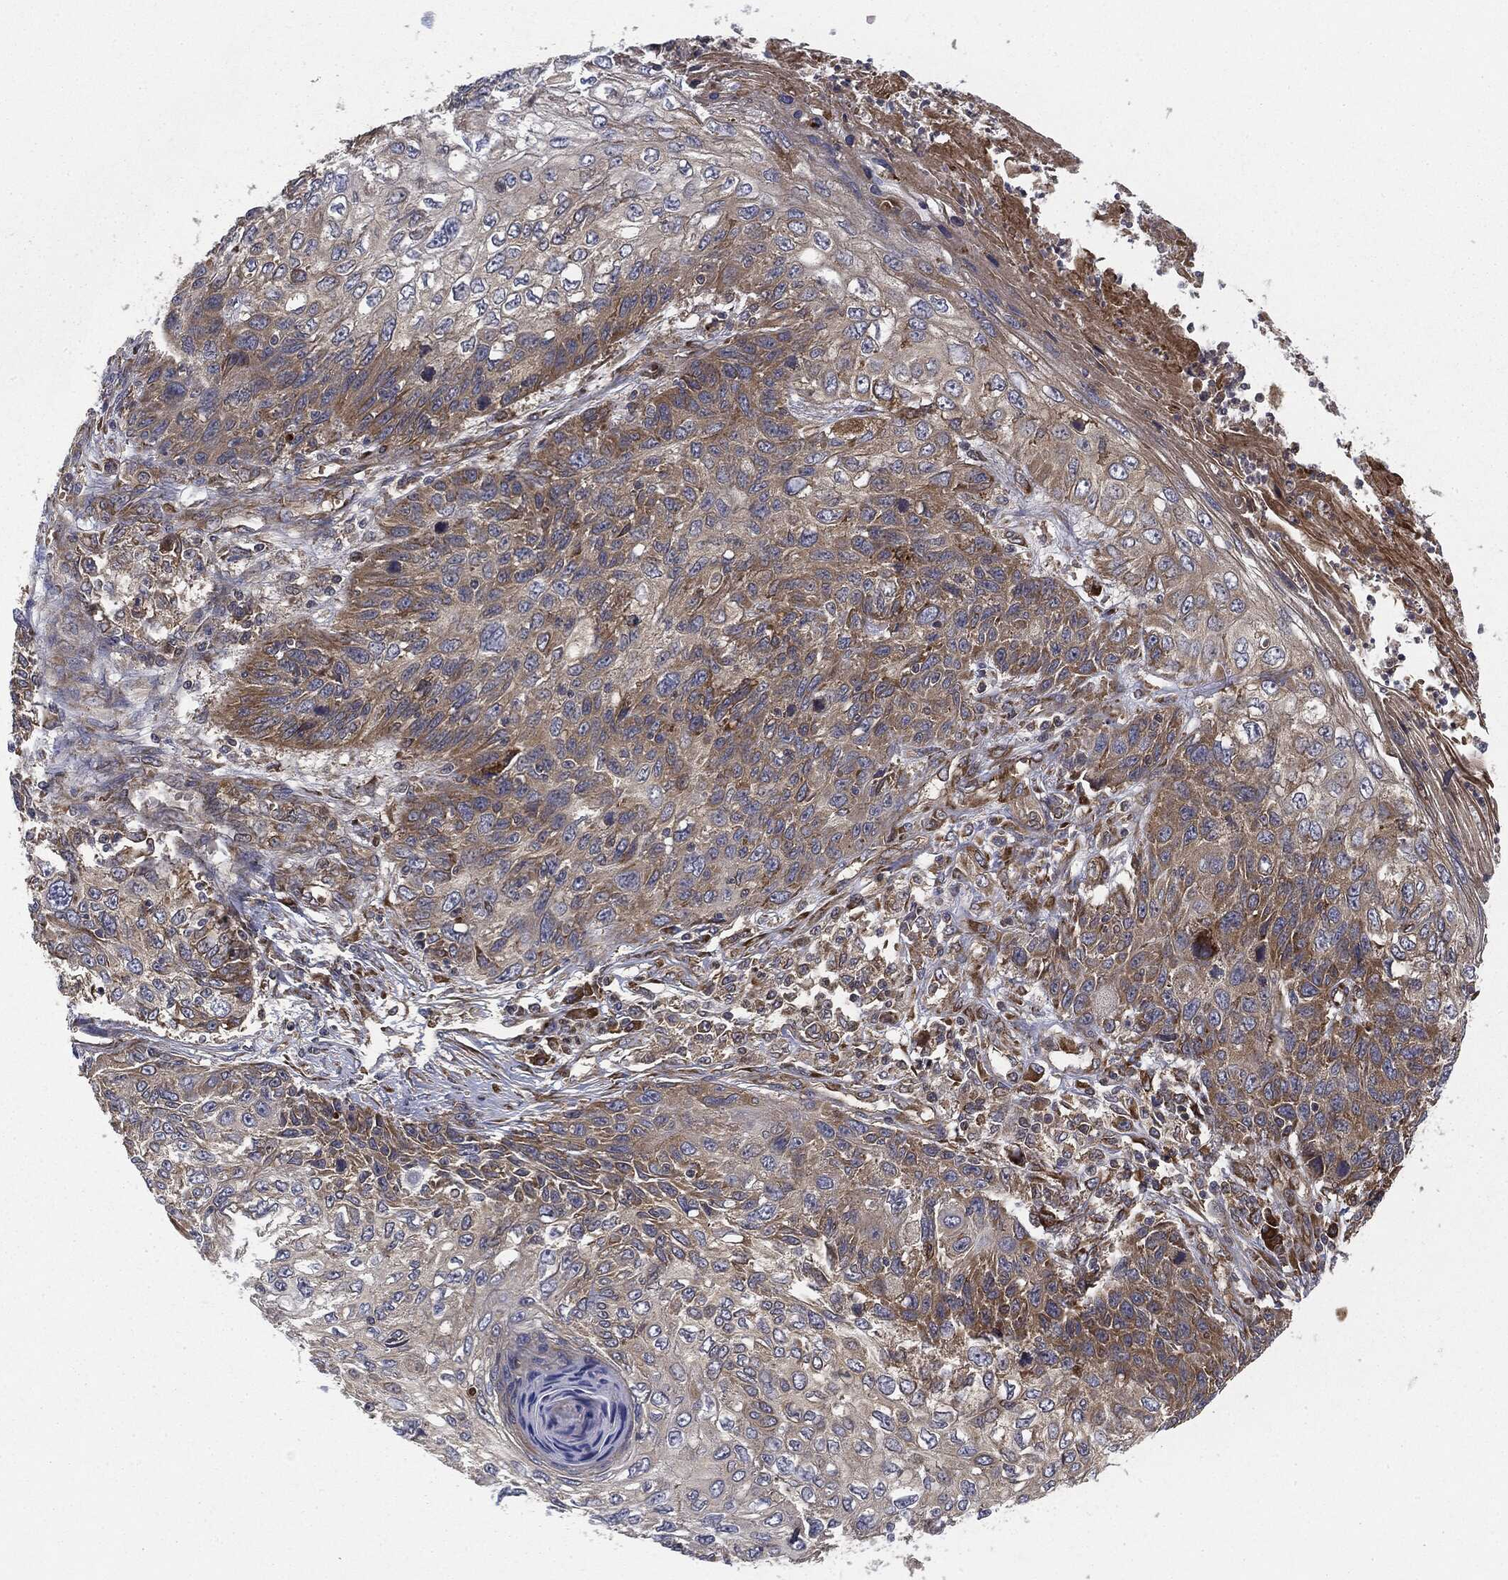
{"staining": {"intensity": "moderate", "quantity": "<25%", "location": "cytoplasmic/membranous"}, "tissue": "skin cancer", "cell_type": "Tumor cells", "image_type": "cancer", "snomed": [{"axis": "morphology", "description": "Squamous cell carcinoma, NOS"}, {"axis": "topography", "description": "Skin"}], "caption": "Human skin cancer (squamous cell carcinoma) stained for a protein (brown) reveals moderate cytoplasmic/membranous positive staining in approximately <25% of tumor cells.", "gene": "EIF2AK2", "patient": {"sex": "male", "age": 92}}